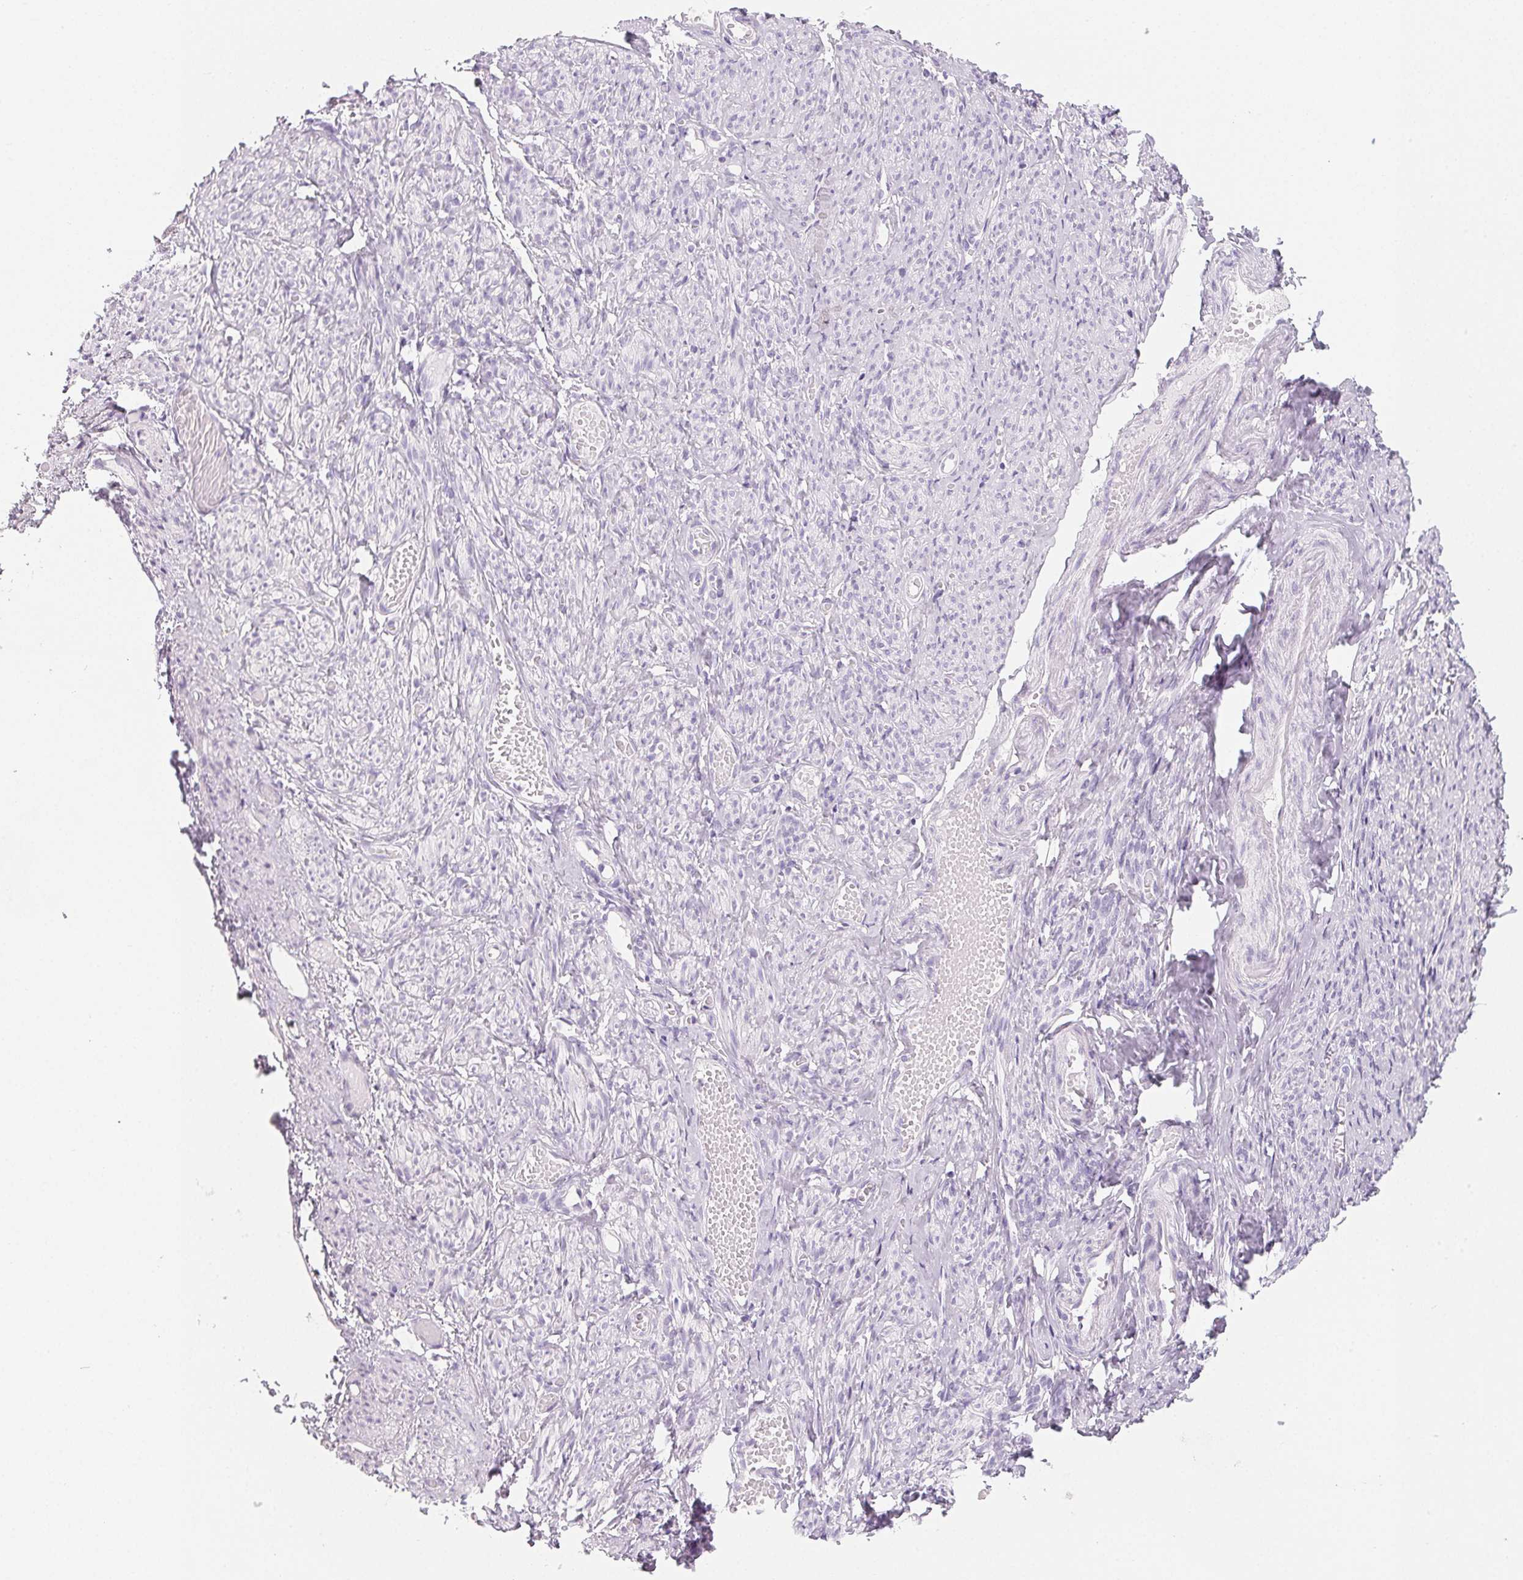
{"staining": {"intensity": "negative", "quantity": "none", "location": "none"}, "tissue": "smooth muscle", "cell_type": "Smooth muscle cells", "image_type": "normal", "snomed": [{"axis": "morphology", "description": "Normal tissue, NOS"}, {"axis": "topography", "description": "Smooth muscle"}], "caption": "High magnification brightfield microscopy of unremarkable smooth muscle stained with DAB (brown) and counterstained with hematoxylin (blue): smooth muscle cells show no significant staining. (DAB IHC visualized using brightfield microscopy, high magnification).", "gene": "SPACA5B", "patient": {"sex": "female", "age": 65}}